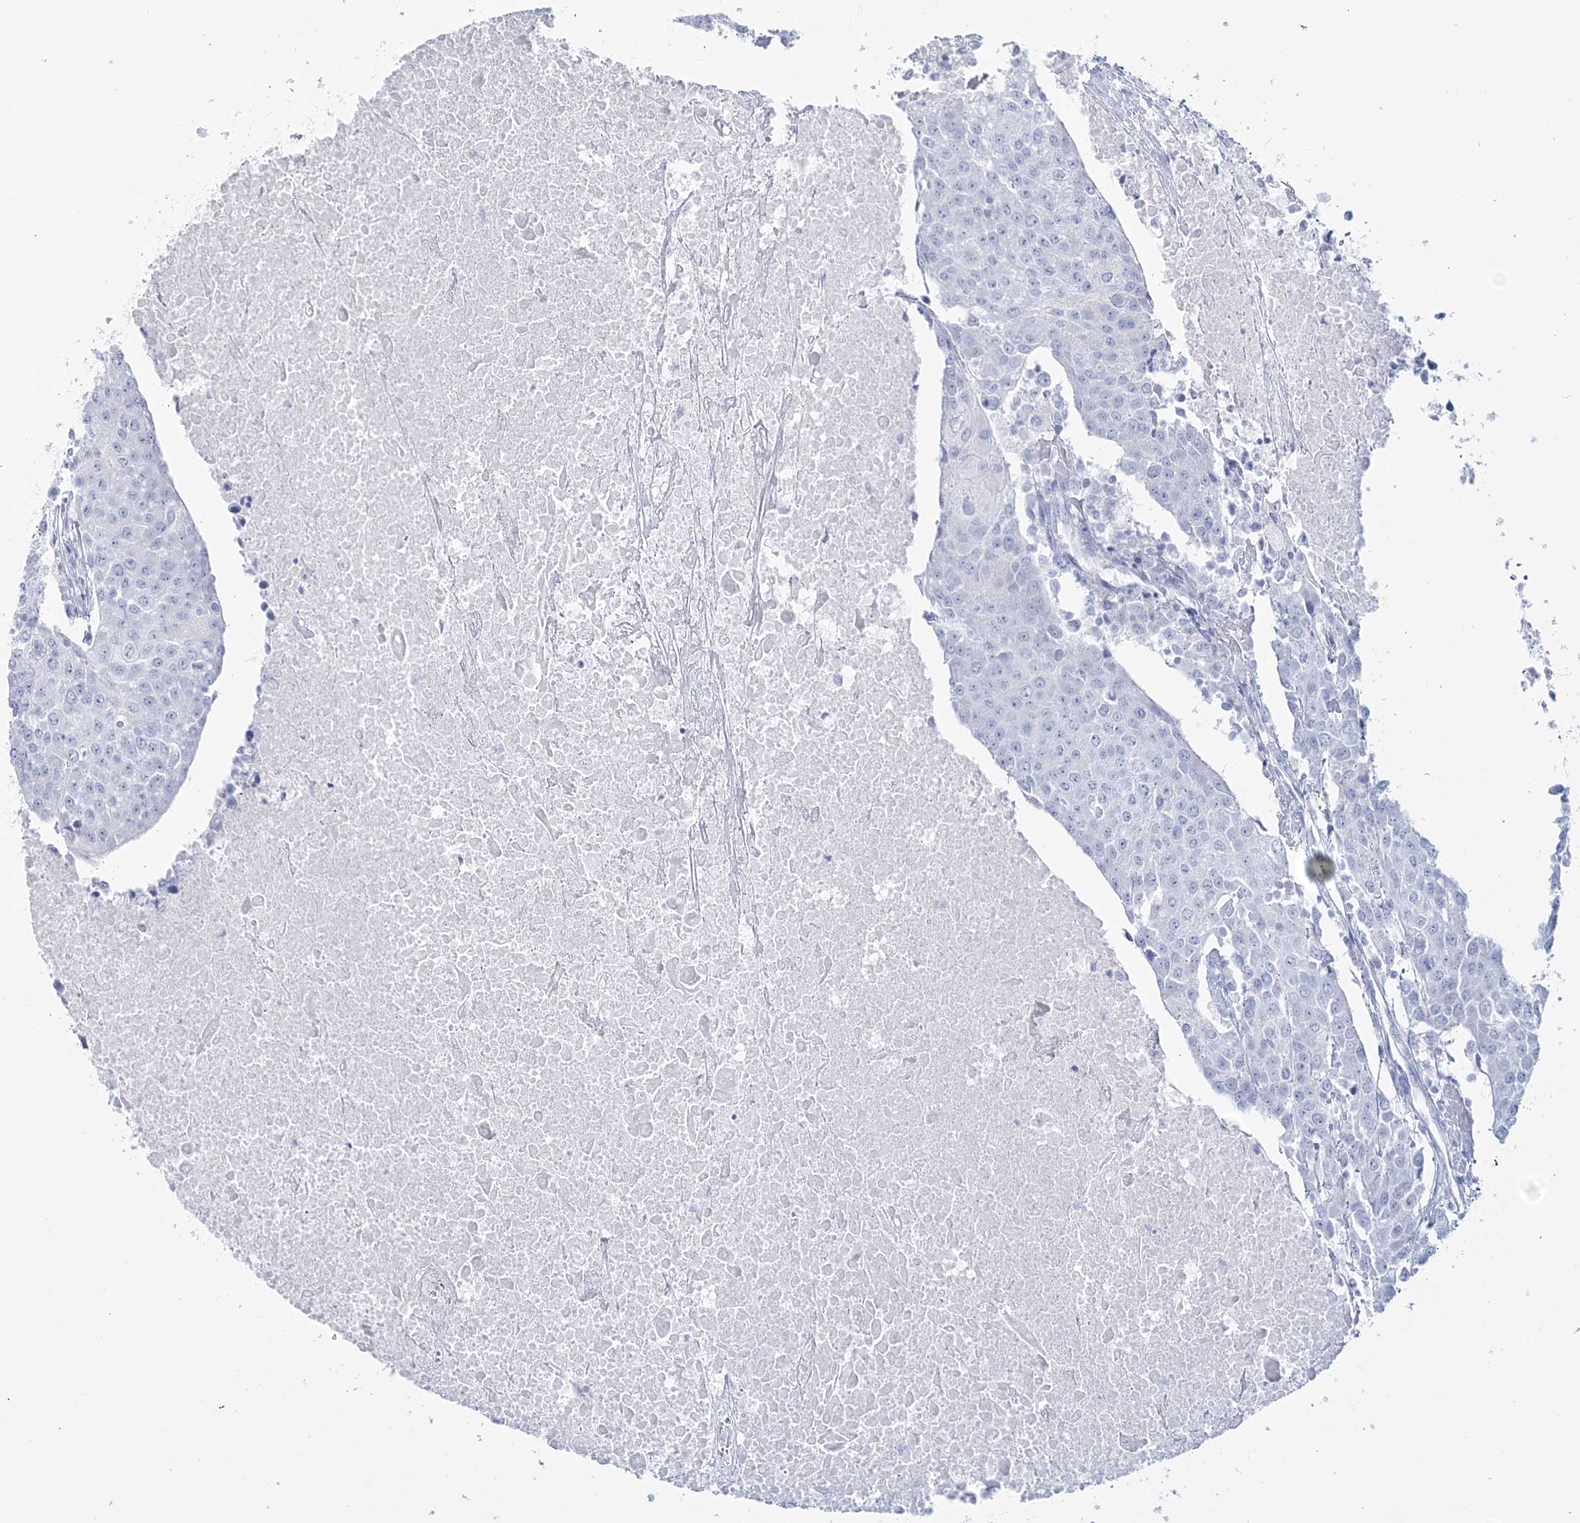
{"staining": {"intensity": "negative", "quantity": "none", "location": "none"}, "tissue": "urothelial cancer", "cell_type": "Tumor cells", "image_type": "cancer", "snomed": [{"axis": "morphology", "description": "Urothelial carcinoma, High grade"}, {"axis": "topography", "description": "Urinary bladder"}], "caption": "Immunohistochemistry photomicrograph of human high-grade urothelial carcinoma stained for a protein (brown), which reveals no positivity in tumor cells.", "gene": "CYP3A4", "patient": {"sex": "female", "age": 85}}